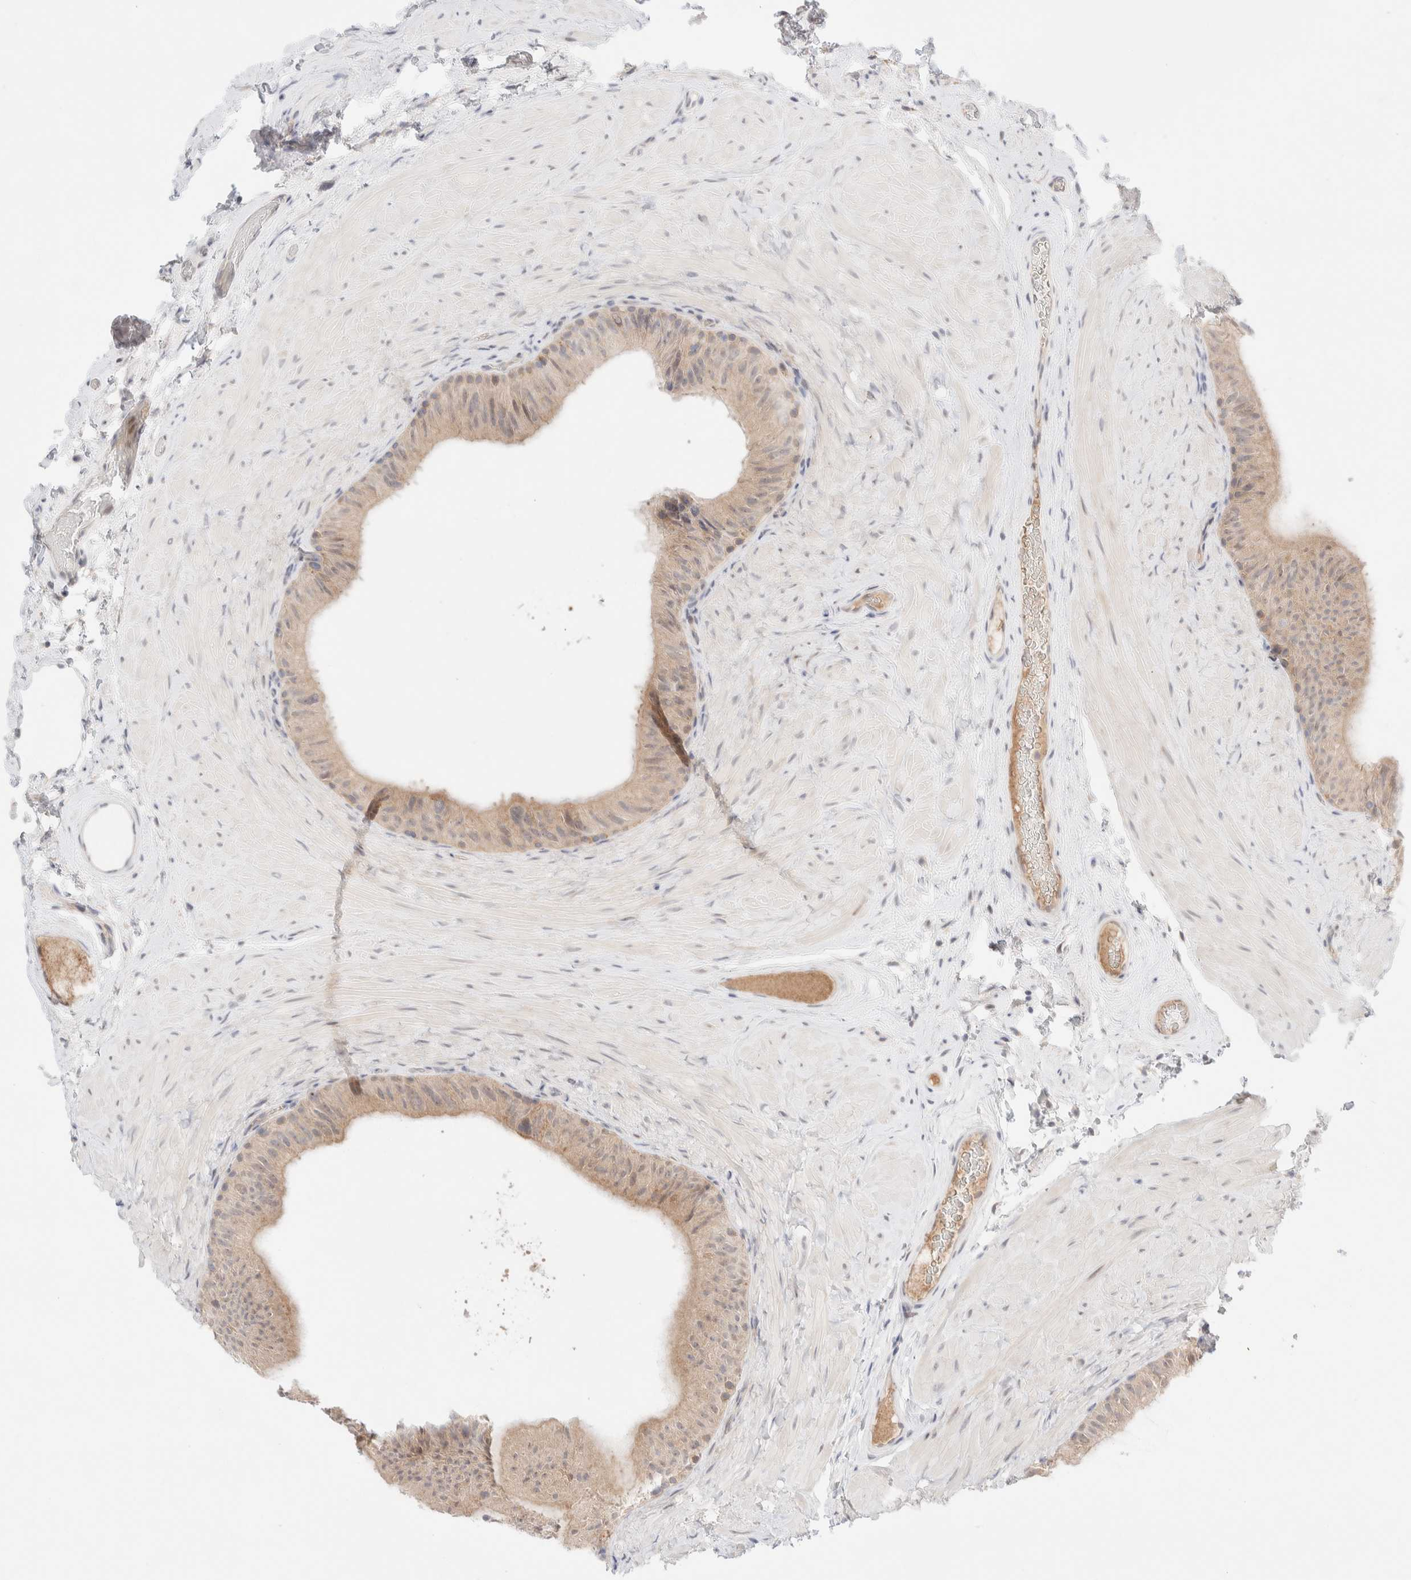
{"staining": {"intensity": "weak", "quantity": "25%-75%", "location": "cytoplasmic/membranous"}, "tissue": "epididymis", "cell_type": "Glandular cells", "image_type": "normal", "snomed": [{"axis": "morphology", "description": "Normal tissue, NOS"}, {"axis": "topography", "description": "Epididymis"}], "caption": "Immunohistochemistry (IHC) (DAB) staining of normal epididymis reveals weak cytoplasmic/membranous protein positivity in approximately 25%-75% of glandular cells.", "gene": "CHKA", "patient": {"sex": "male", "age": 49}}